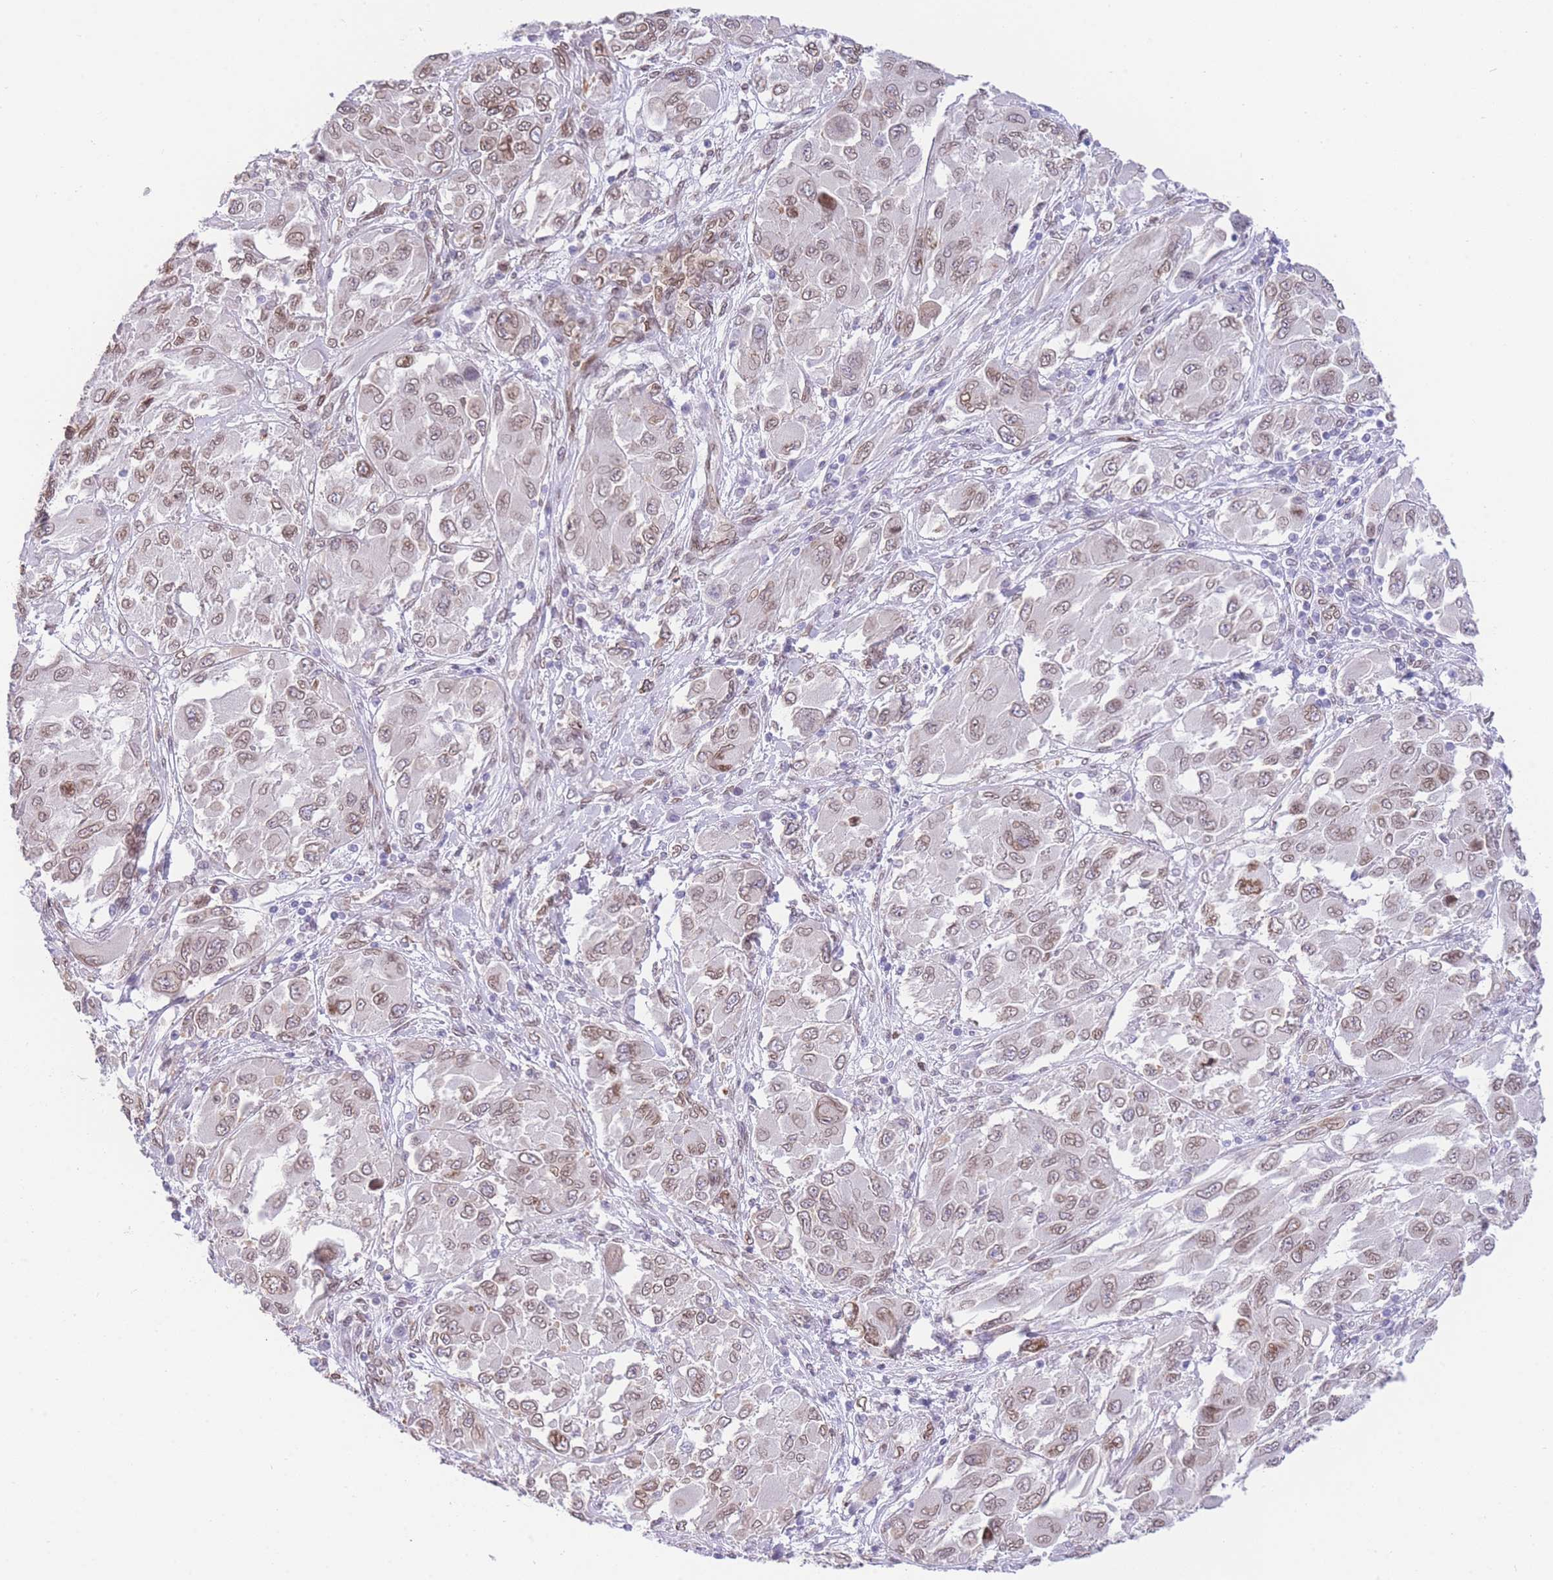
{"staining": {"intensity": "weak", "quantity": ">75%", "location": "nuclear"}, "tissue": "melanoma", "cell_type": "Tumor cells", "image_type": "cancer", "snomed": [{"axis": "morphology", "description": "Malignant melanoma, NOS"}, {"axis": "topography", "description": "Skin"}], "caption": "This is an image of immunohistochemistry (IHC) staining of melanoma, which shows weak expression in the nuclear of tumor cells.", "gene": "OR10AD1", "patient": {"sex": "female", "age": 91}}